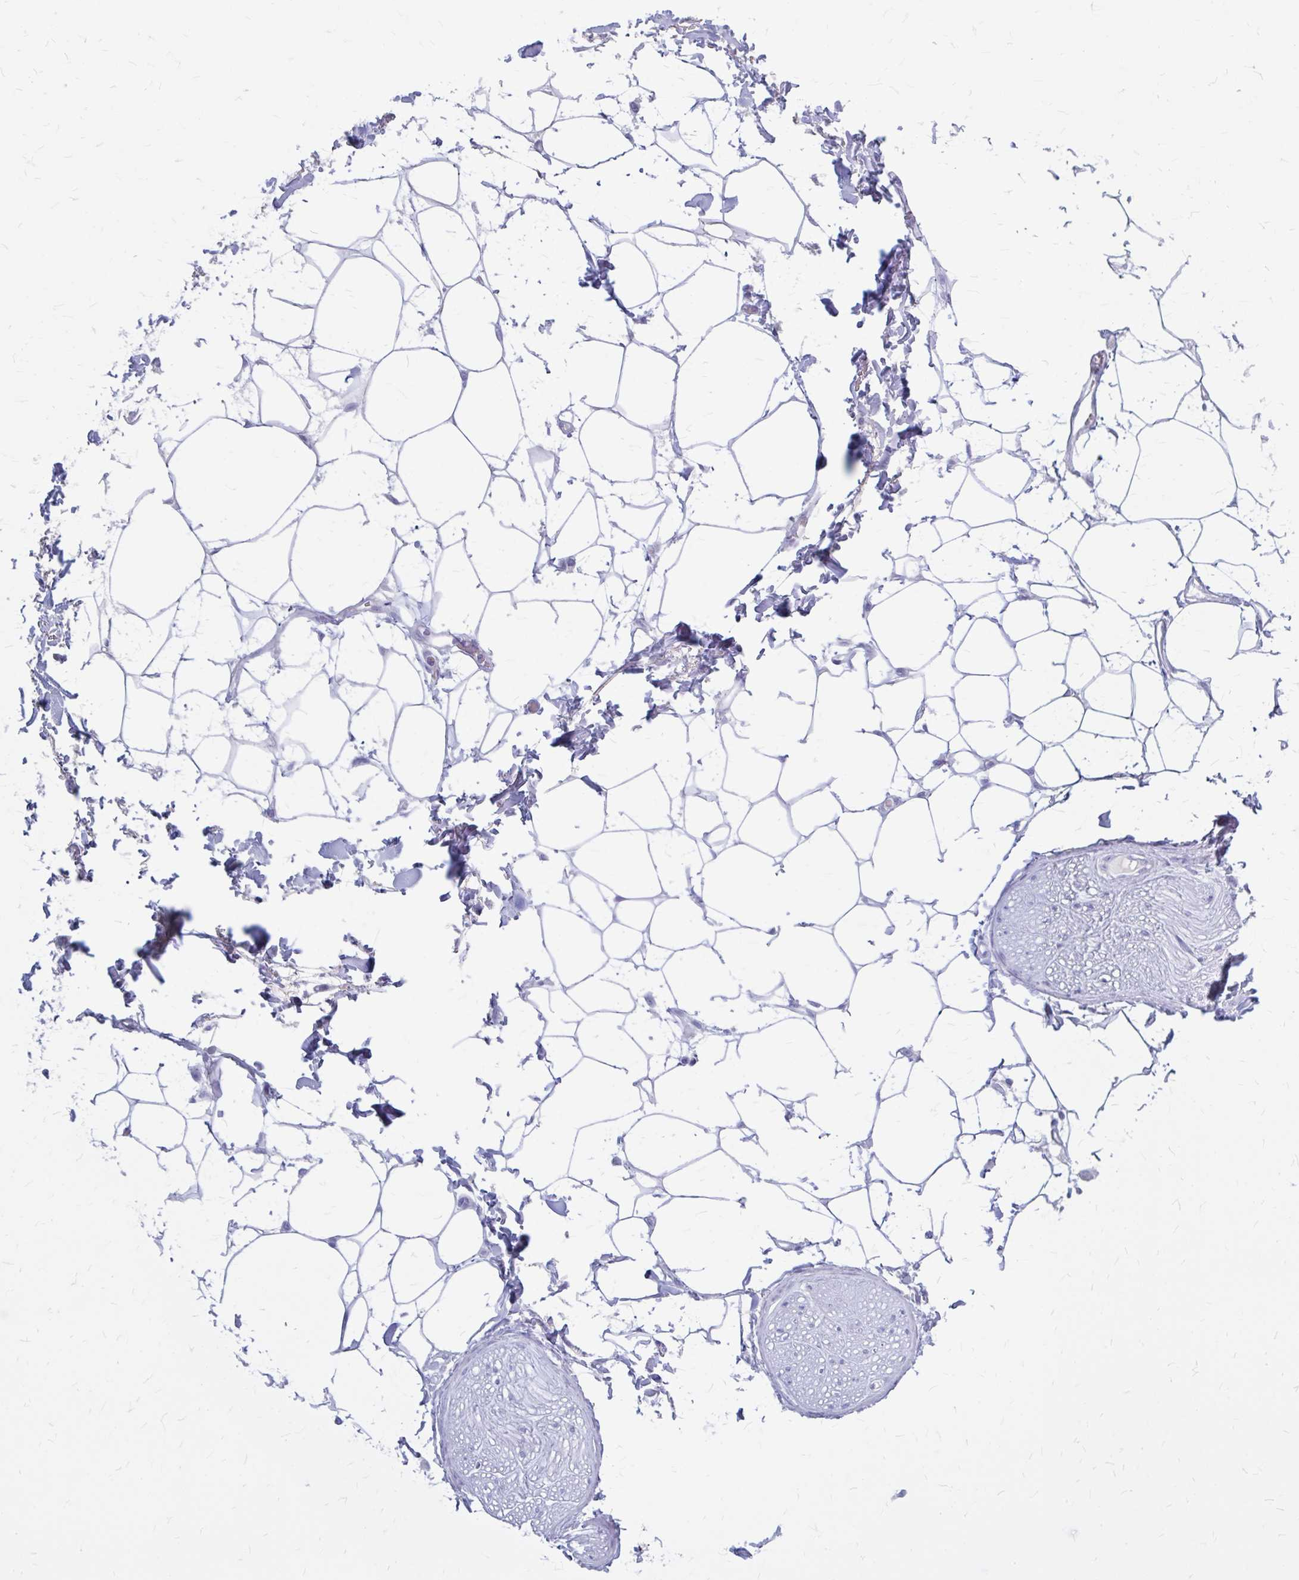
{"staining": {"intensity": "negative", "quantity": "none", "location": "none"}, "tissue": "adipose tissue", "cell_type": "Adipocytes", "image_type": "normal", "snomed": [{"axis": "morphology", "description": "Normal tissue, NOS"}, {"axis": "topography", "description": "Vagina"}, {"axis": "topography", "description": "Peripheral nerve tissue"}], "caption": "Adipocytes are negative for brown protein staining in normal adipose tissue. (Brightfield microscopy of DAB (3,3'-diaminobenzidine) immunohistochemistry at high magnification).", "gene": "KLHDC7A", "patient": {"sex": "female", "age": 71}}